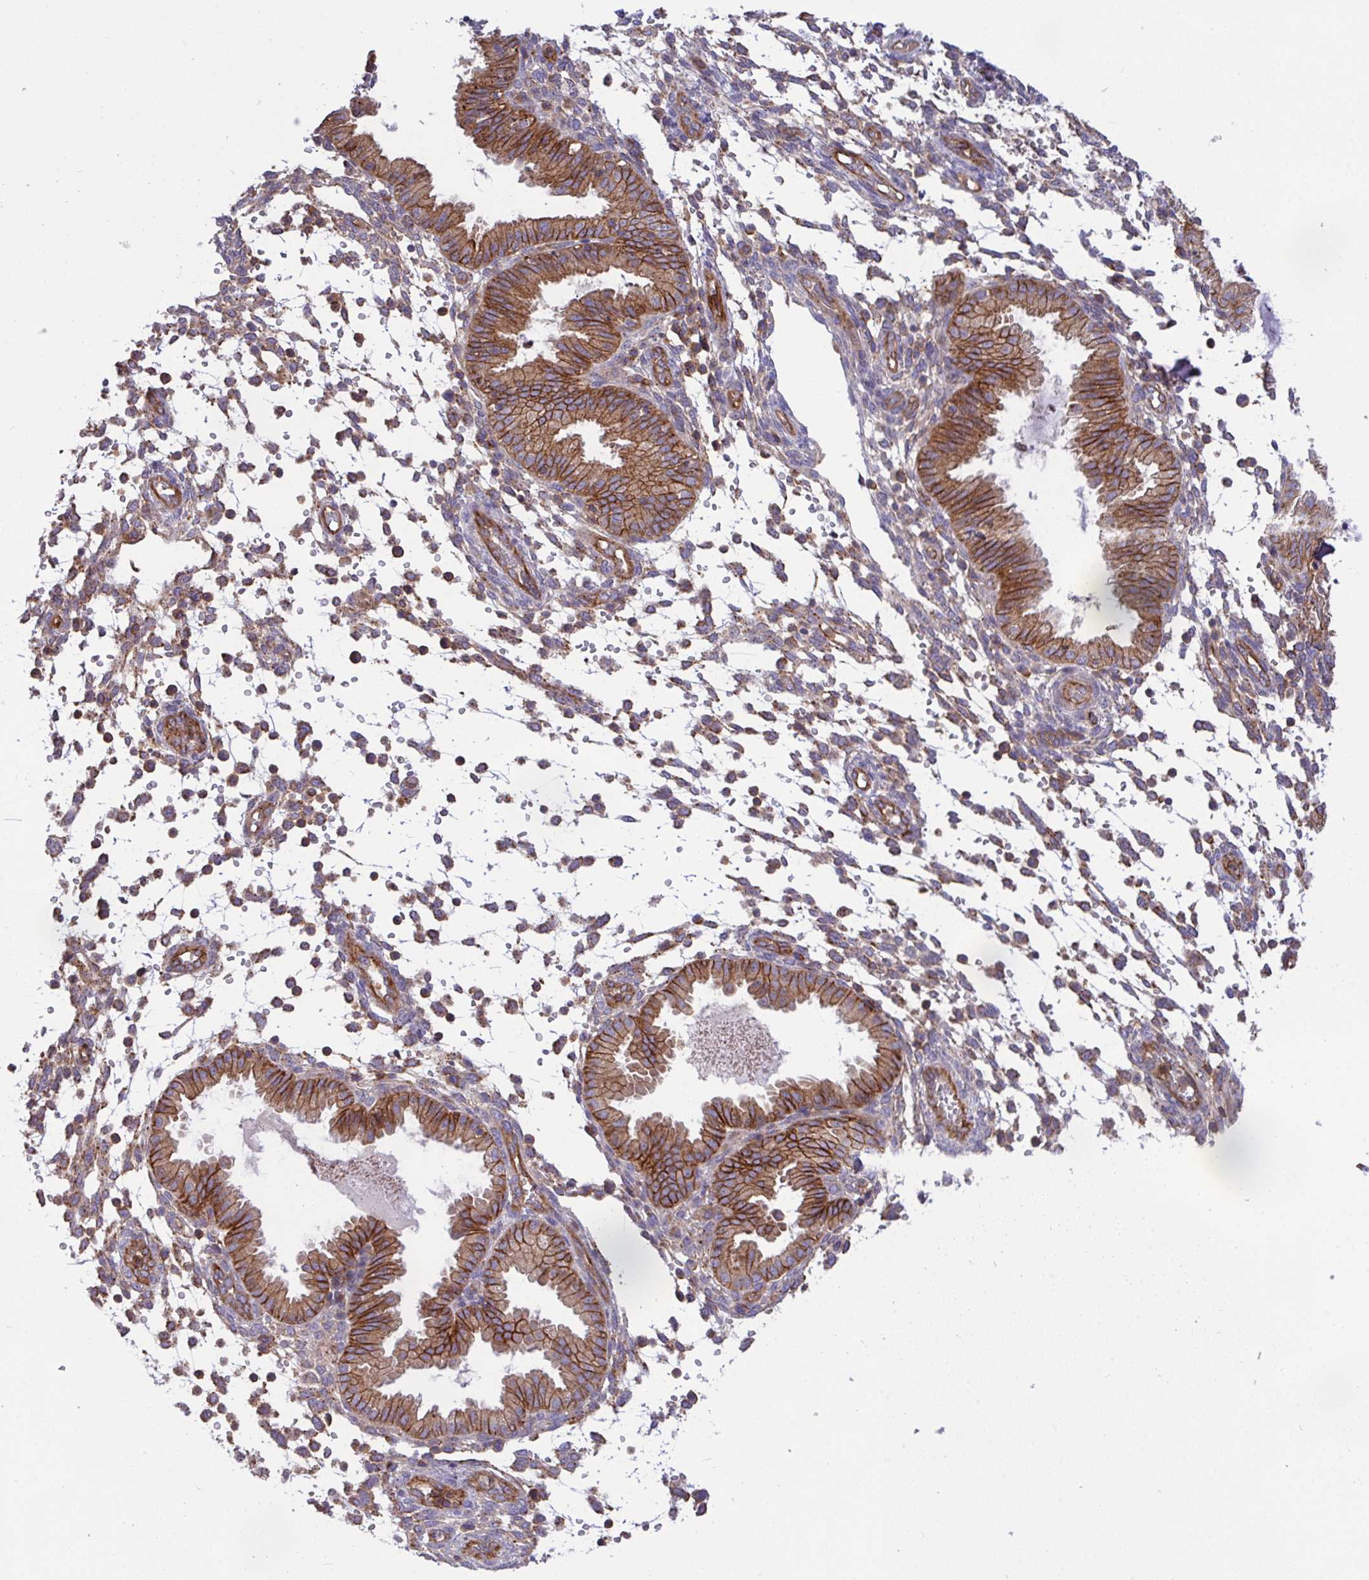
{"staining": {"intensity": "moderate", "quantity": "<25%", "location": "cytoplasmic/membranous"}, "tissue": "endometrium", "cell_type": "Cells in endometrial stroma", "image_type": "normal", "snomed": [{"axis": "morphology", "description": "Normal tissue, NOS"}, {"axis": "topography", "description": "Endometrium"}], "caption": "Protein expression analysis of benign endometrium reveals moderate cytoplasmic/membranous expression in approximately <25% of cells in endometrial stroma.", "gene": "C4orf36", "patient": {"sex": "female", "age": 33}}